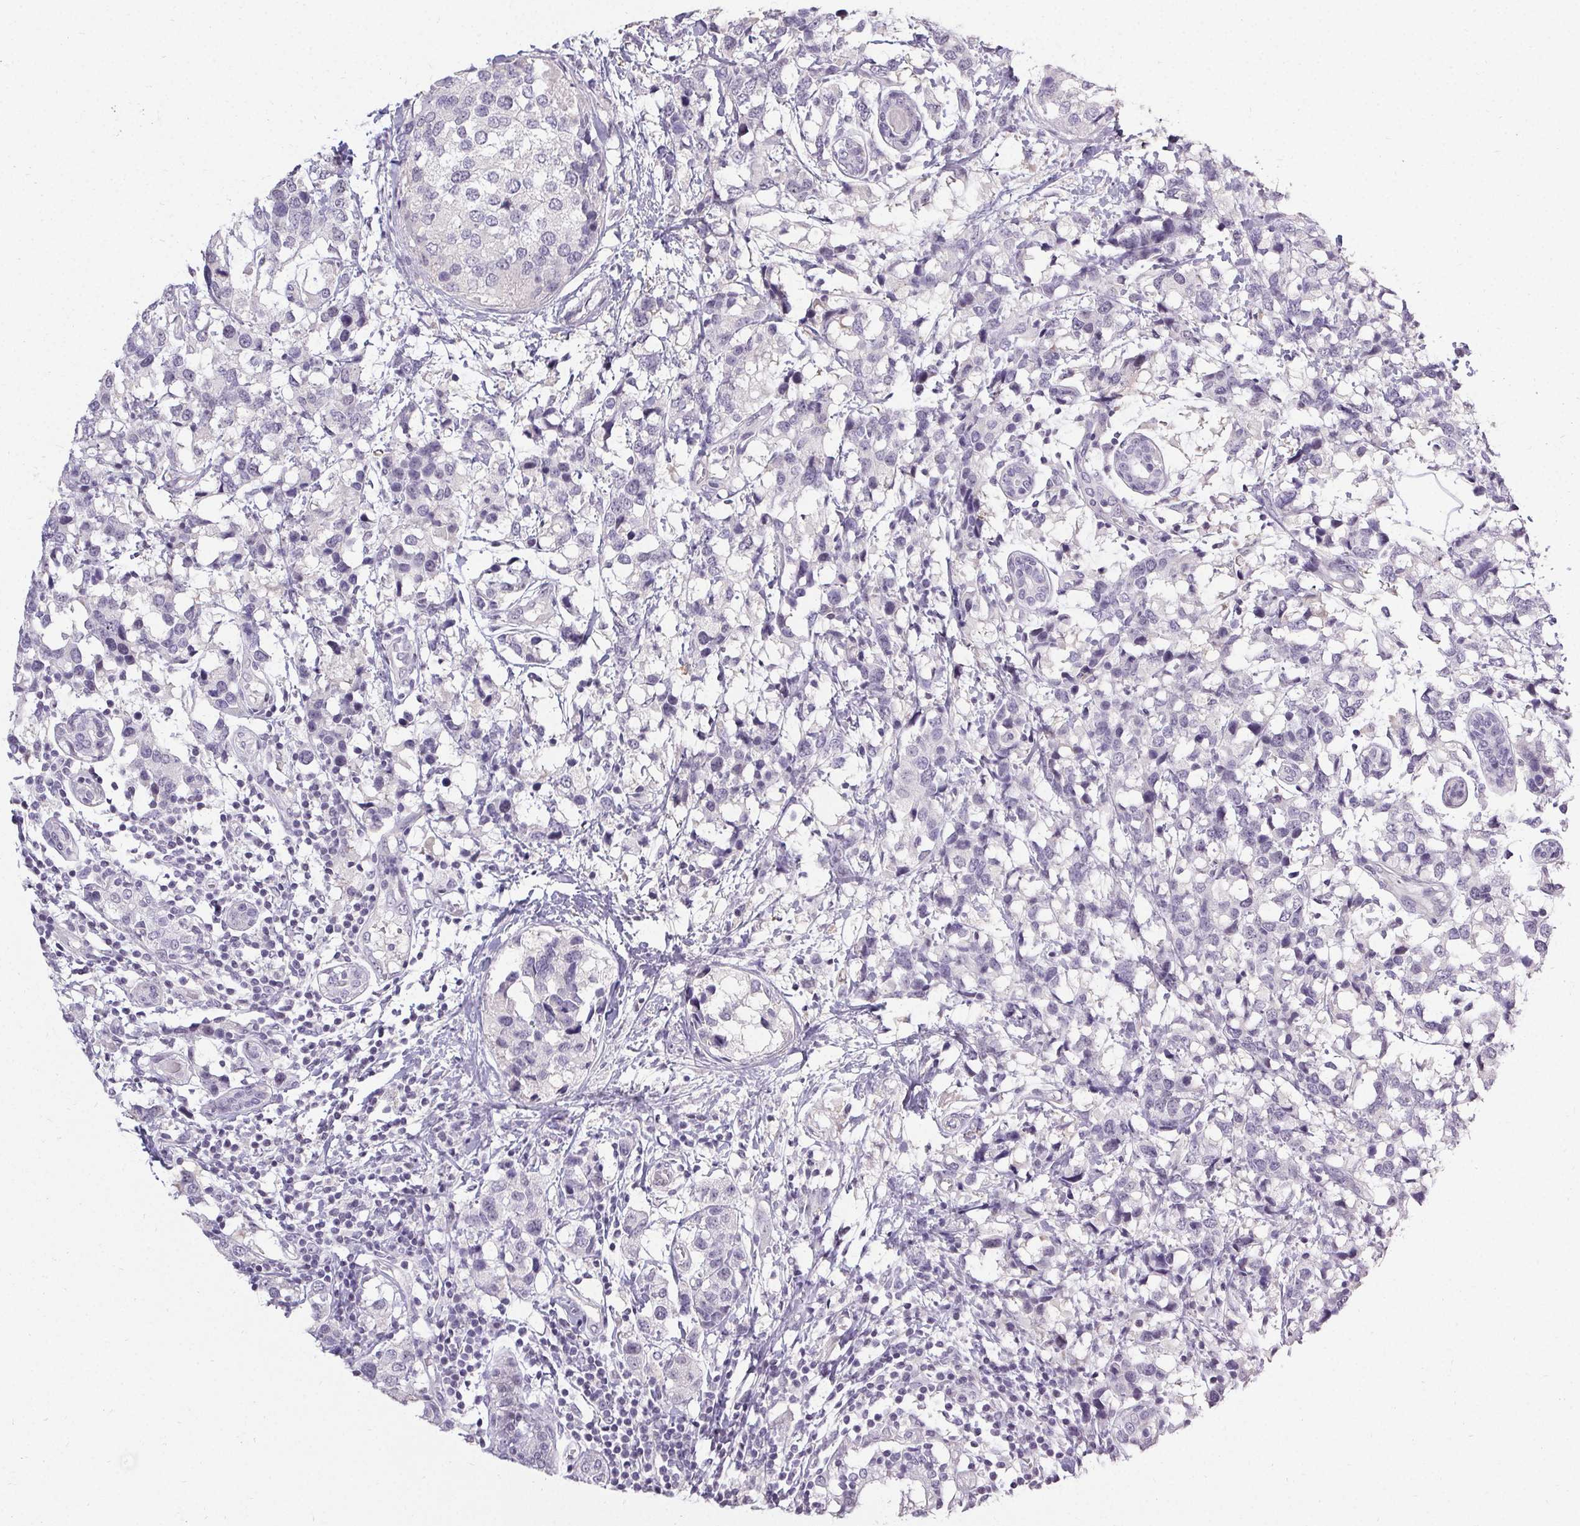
{"staining": {"intensity": "negative", "quantity": "none", "location": "none"}, "tissue": "breast cancer", "cell_type": "Tumor cells", "image_type": "cancer", "snomed": [{"axis": "morphology", "description": "Lobular carcinoma"}, {"axis": "topography", "description": "Breast"}], "caption": "Image shows no protein positivity in tumor cells of breast cancer tissue.", "gene": "PMEL", "patient": {"sex": "female", "age": 59}}